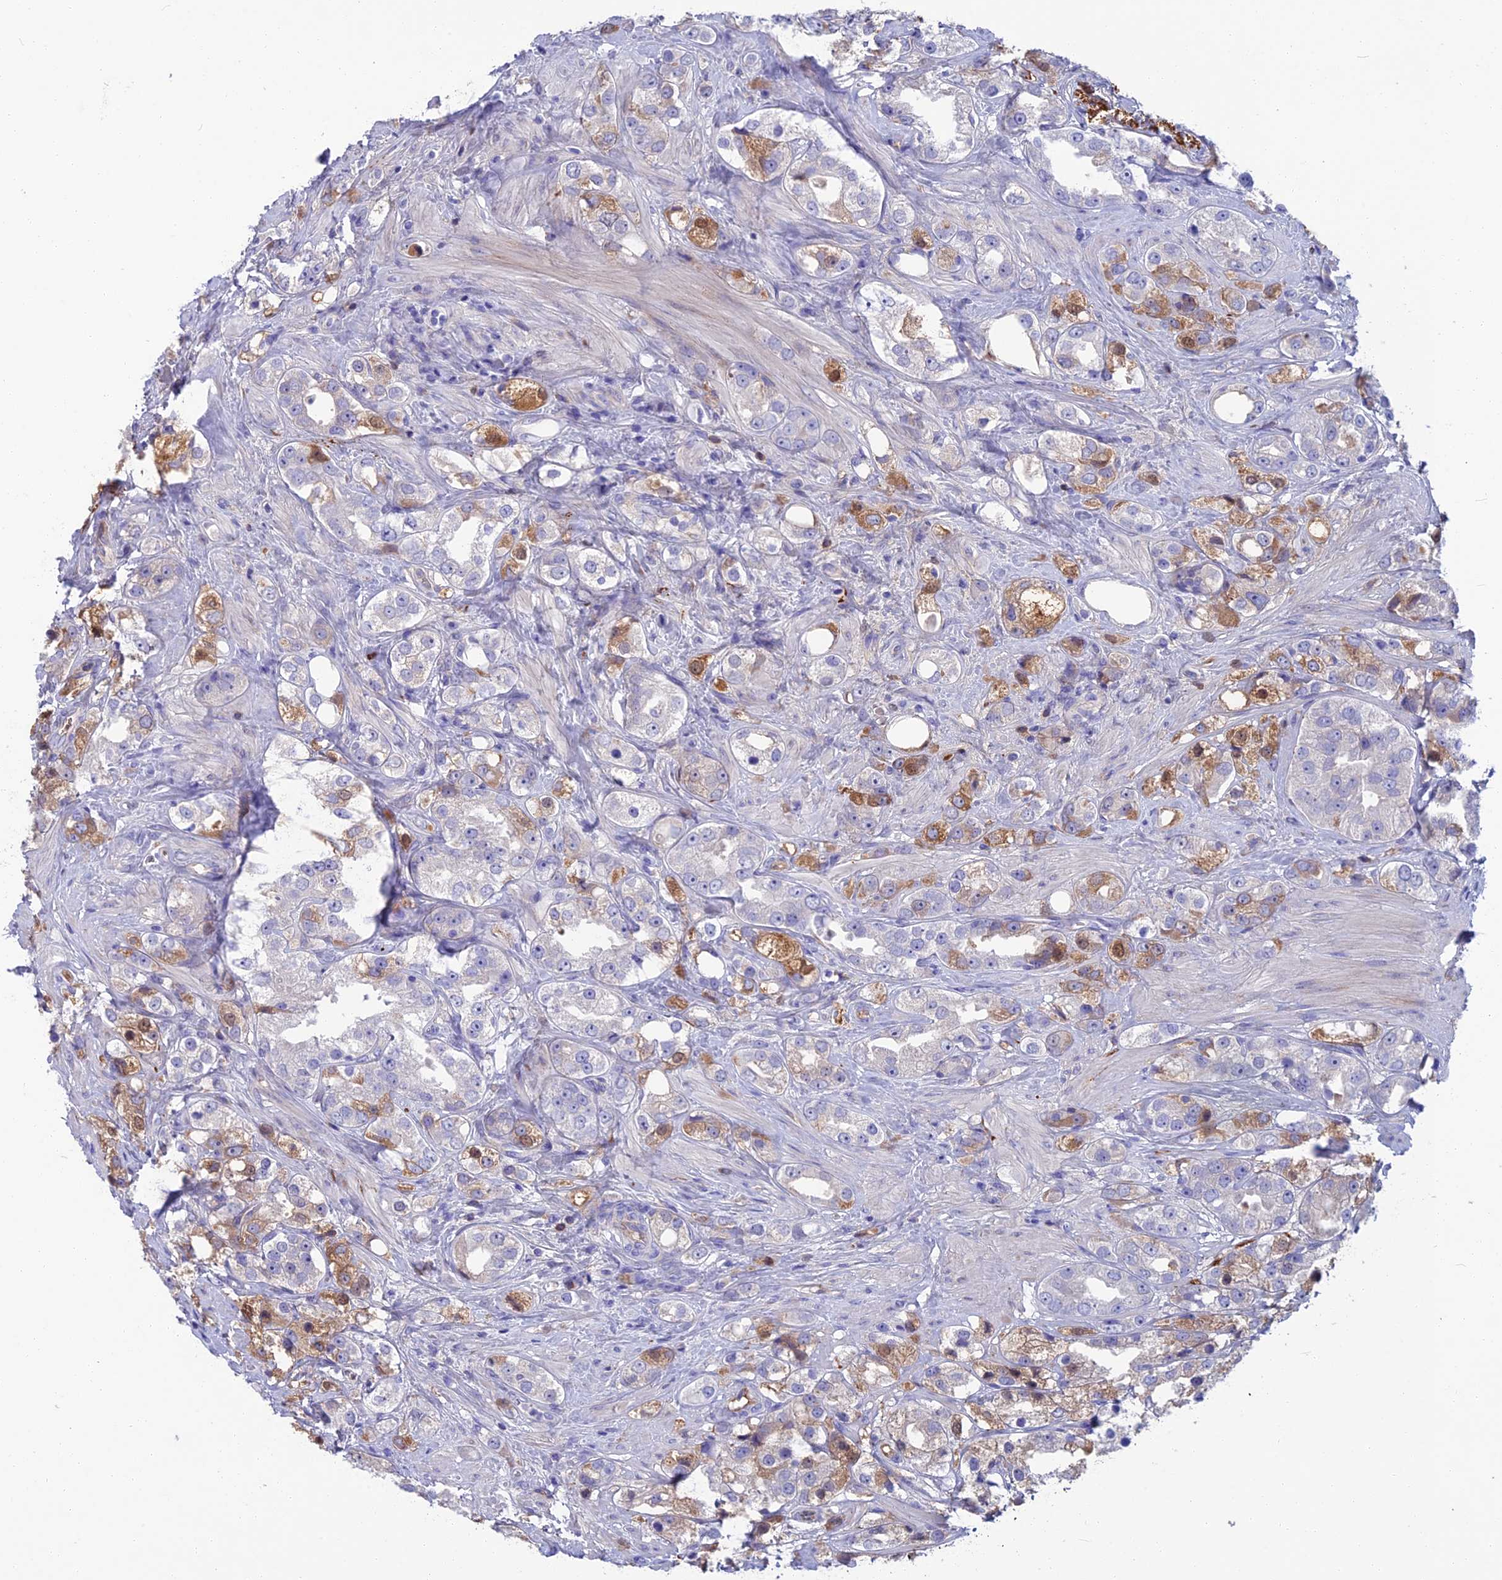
{"staining": {"intensity": "moderate", "quantity": "<25%", "location": "cytoplasmic/membranous"}, "tissue": "prostate cancer", "cell_type": "Tumor cells", "image_type": "cancer", "snomed": [{"axis": "morphology", "description": "Adenocarcinoma, NOS"}, {"axis": "topography", "description": "Prostate"}], "caption": "Moderate cytoplasmic/membranous staining is identified in approximately <25% of tumor cells in adenocarcinoma (prostate). (IHC, brightfield microscopy, high magnification).", "gene": "SNAP91", "patient": {"sex": "male", "age": 79}}